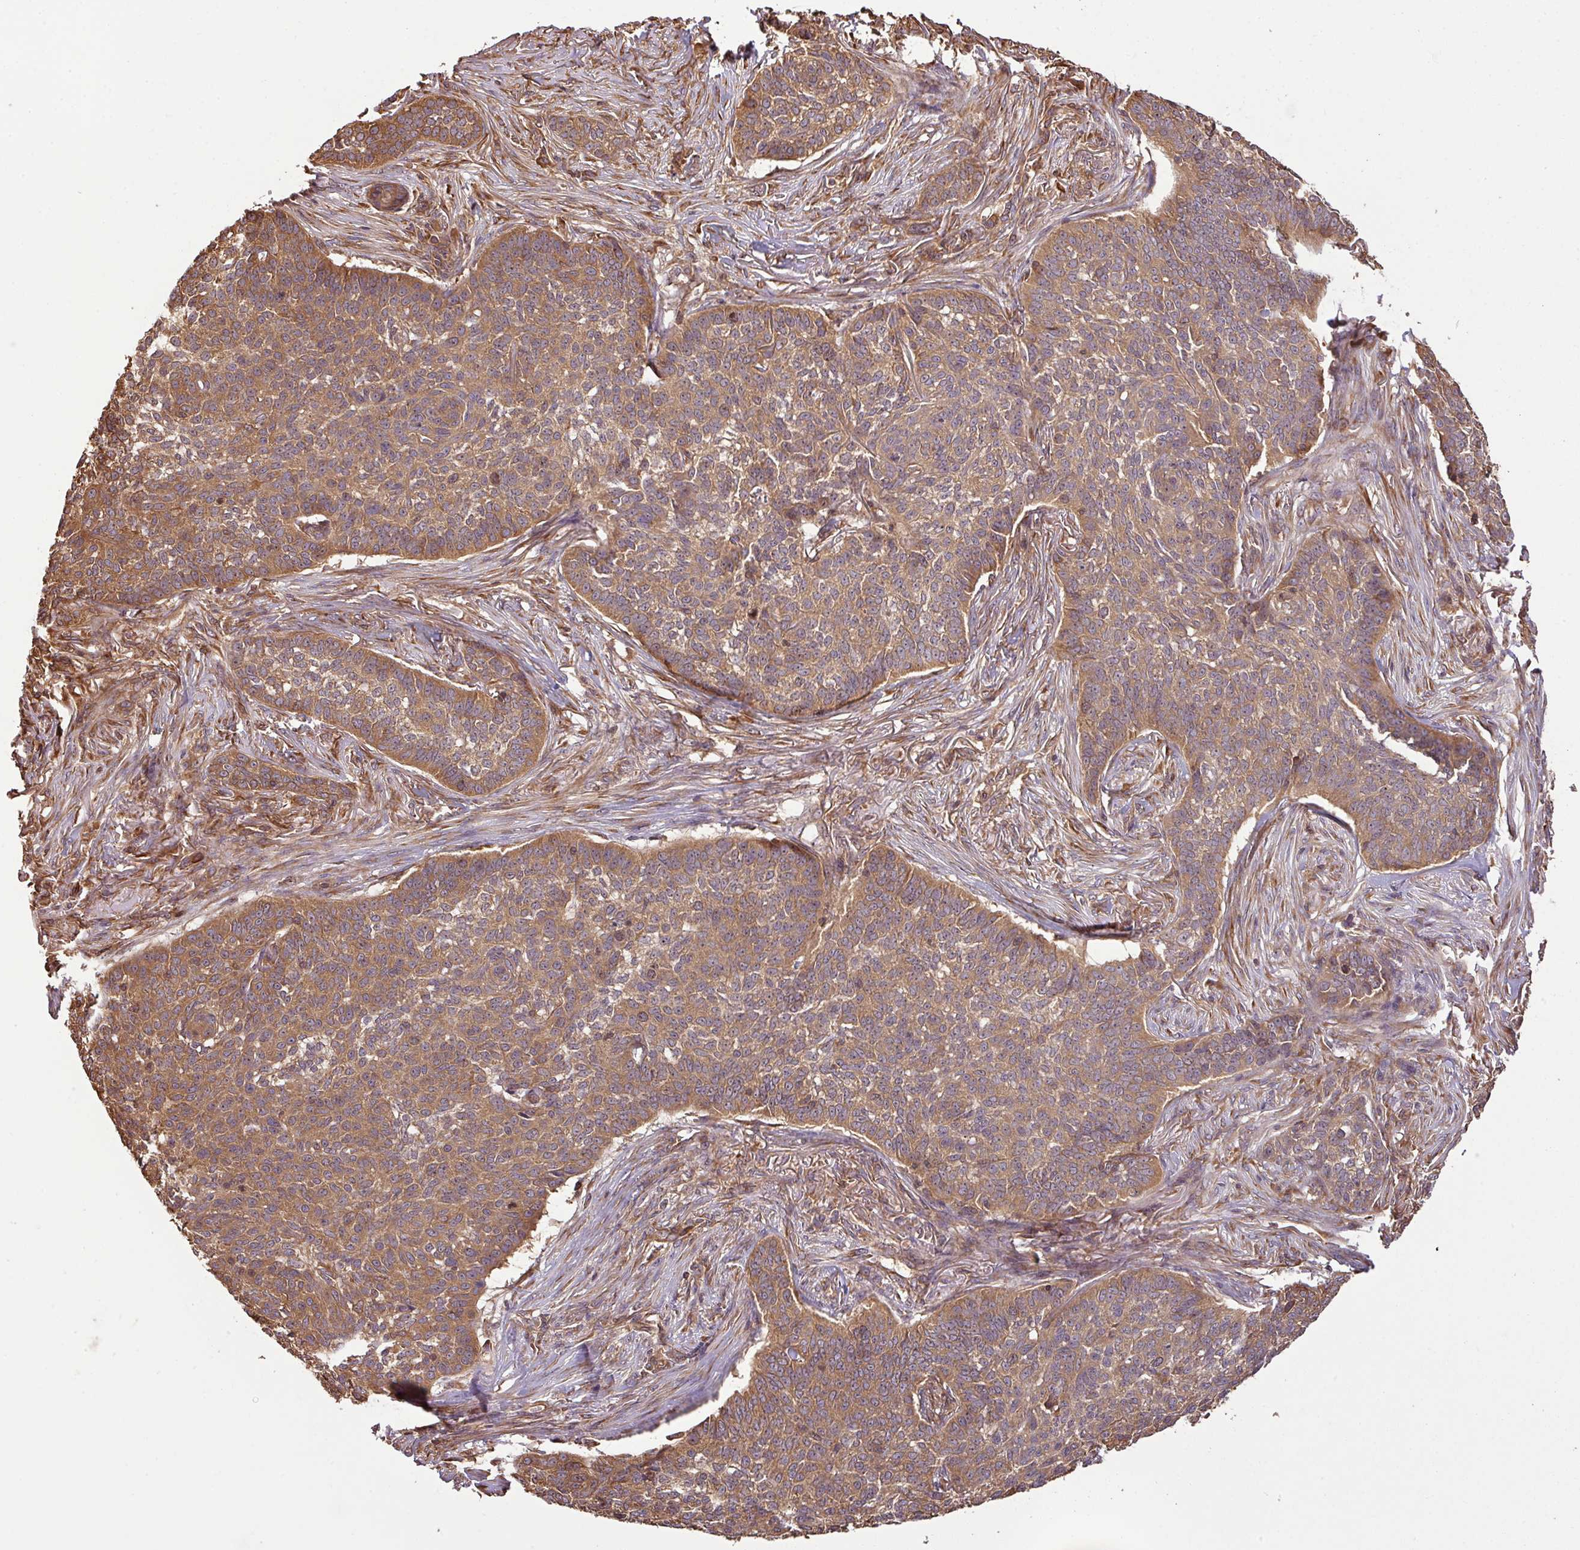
{"staining": {"intensity": "moderate", "quantity": ">75%", "location": "cytoplasmic/membranous,nuclear"}, "tissue": "skin cancer", "cell_type": "Tumor cells", "image_type": "cancer", "snomed": [{"axis": "morphology", "description": "Basal cell carcinoma"}, {"axis": "topography", "description": "Skin"}], "caption": "Skin basal cell carcinoma stained with DAB IHC displays medium levels of moderate cytoplasmic/membranous and nuclear staining in approximately >75% of tumor cells.", "gene": "VENTX", "patient": {"sex": "male", "age": 85}}